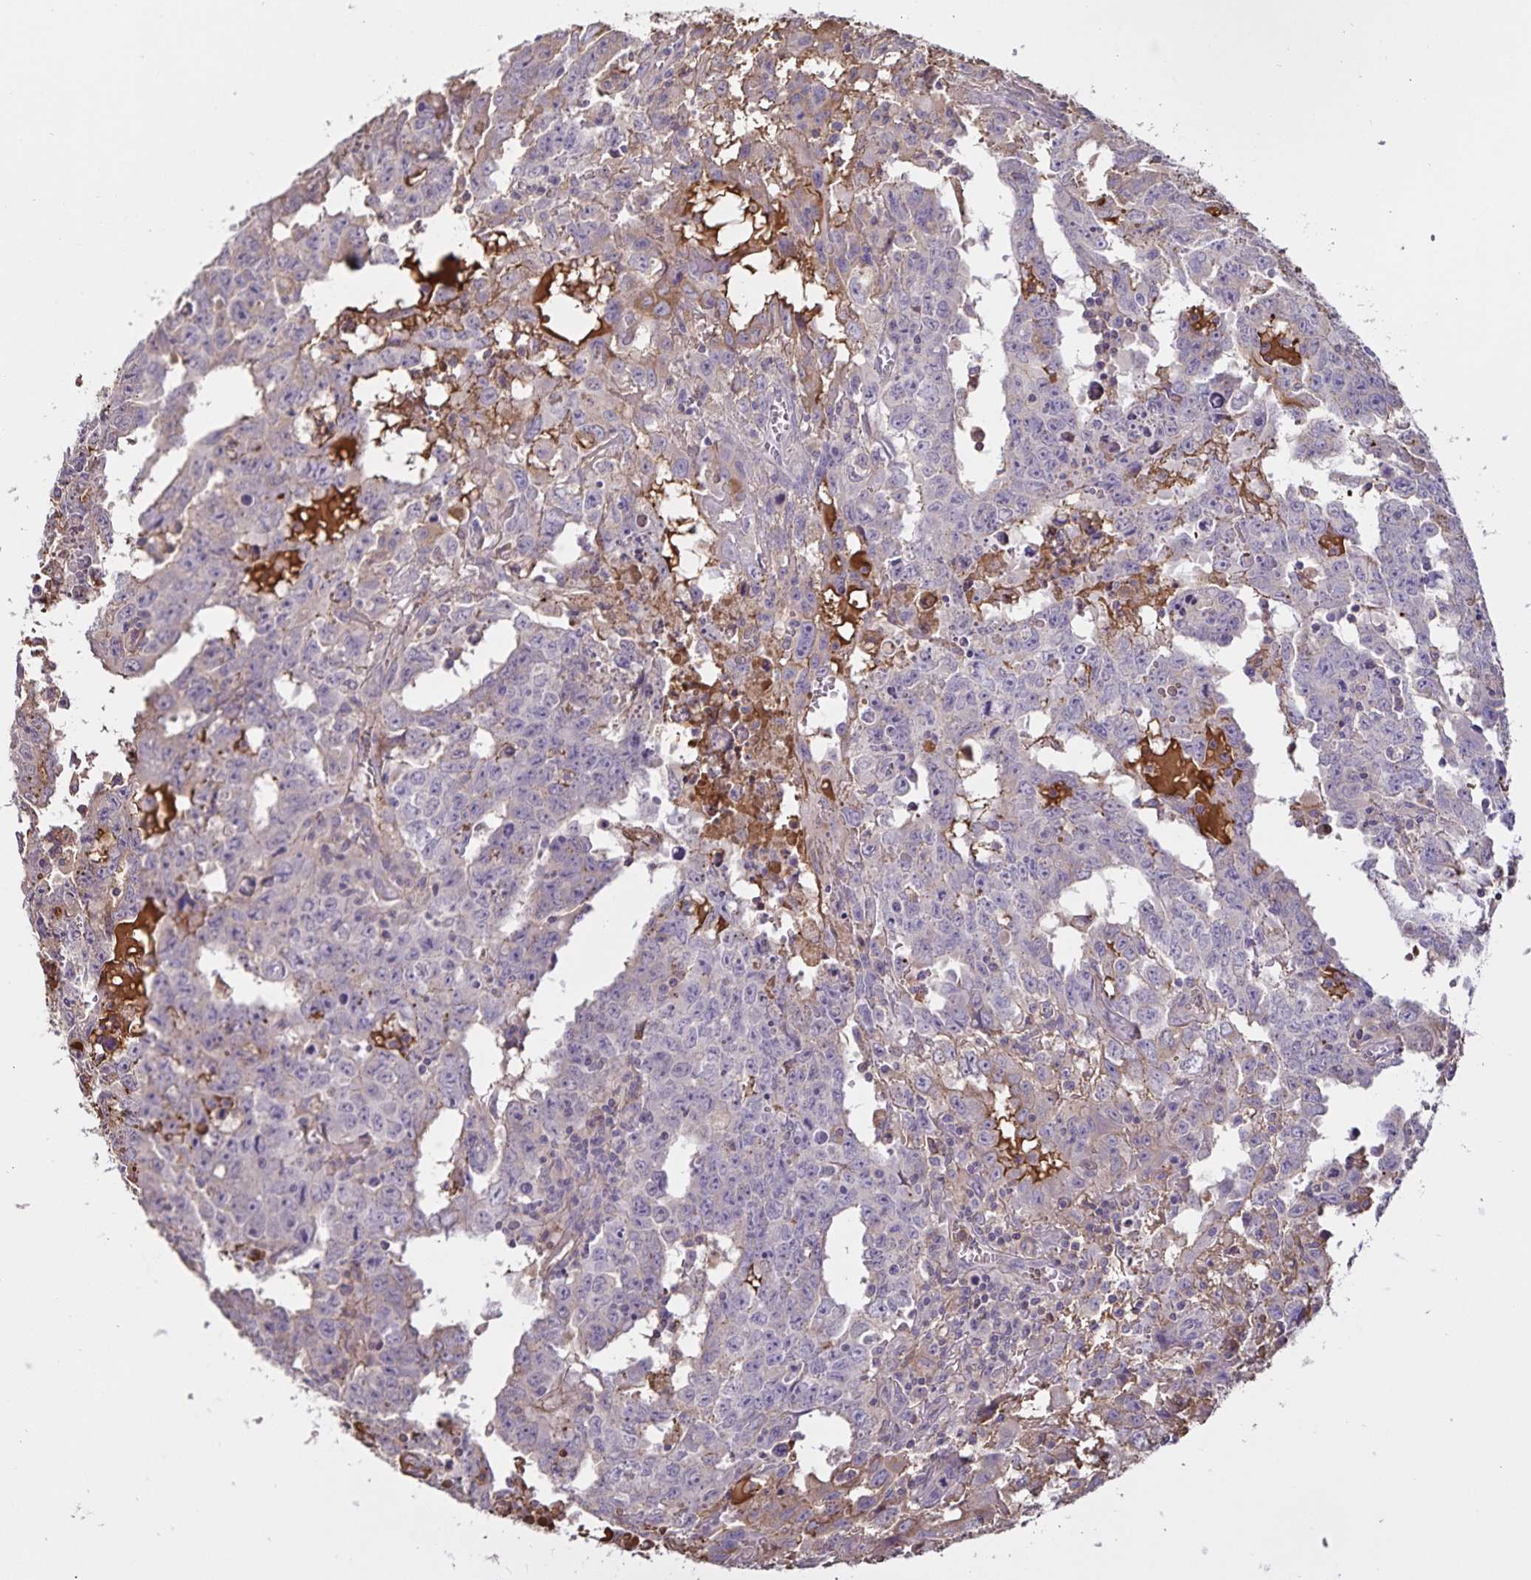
{"staining": {"intensity": "negative", "quantity": "none", "location": "none"}, "tissue": "testis cancer", "cell_type": "Tumor cells", "image_type": "cancer", "snomed": [{"axis": "morphology", "description": "Carcinoma, Embryonal, NOS"}, {"axis": "topography", "description": "Testis"}], "caption": "Protein analysis of testis embryonal carcinoma exhibits no significant positivity in tumor cells.", "gene": "FGG", "patient": {"sex": "male", "age": 22}}